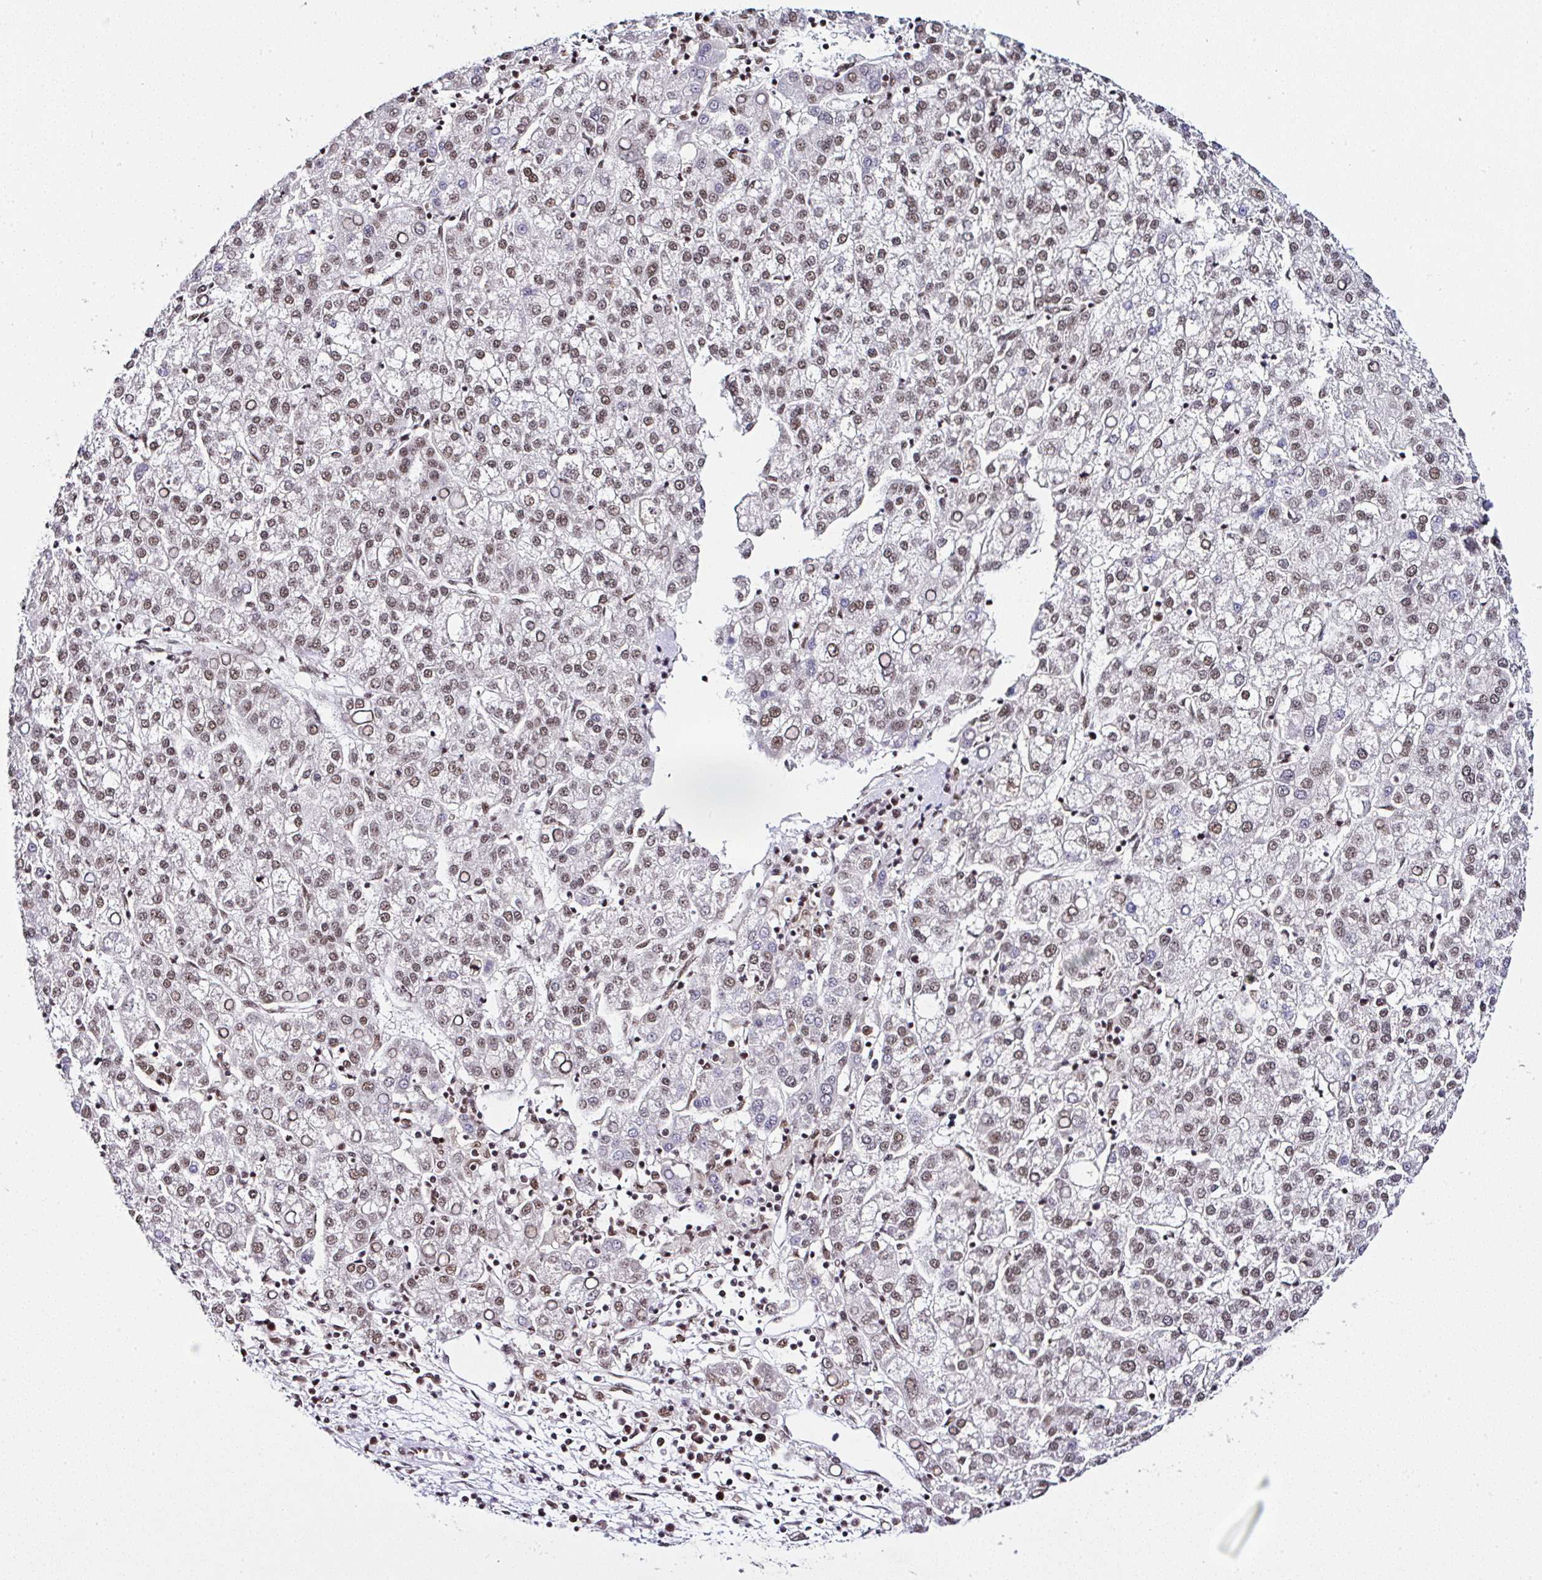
{"staining": {"intensity": "moderate", "quantity": ">75%", "location": "nuclear"}, "tissue": "liver cancer", "cell_type": "Tumor cells", "image_type": "cancer", "snomed": [{"axis": "morphology", "description": "Carcinoma, Hepatocellular, NOS"}, {"axis": "topography", "description": "Liver"}], "caption": "Liver hepatocellular carcinoma tissue demonstrates moderate nuclear expression in about >75% of tumor cells, visualized by immunohistochemistry.", "gene": "PTPN2", "patient": {"sex": "female", "age": 58}}